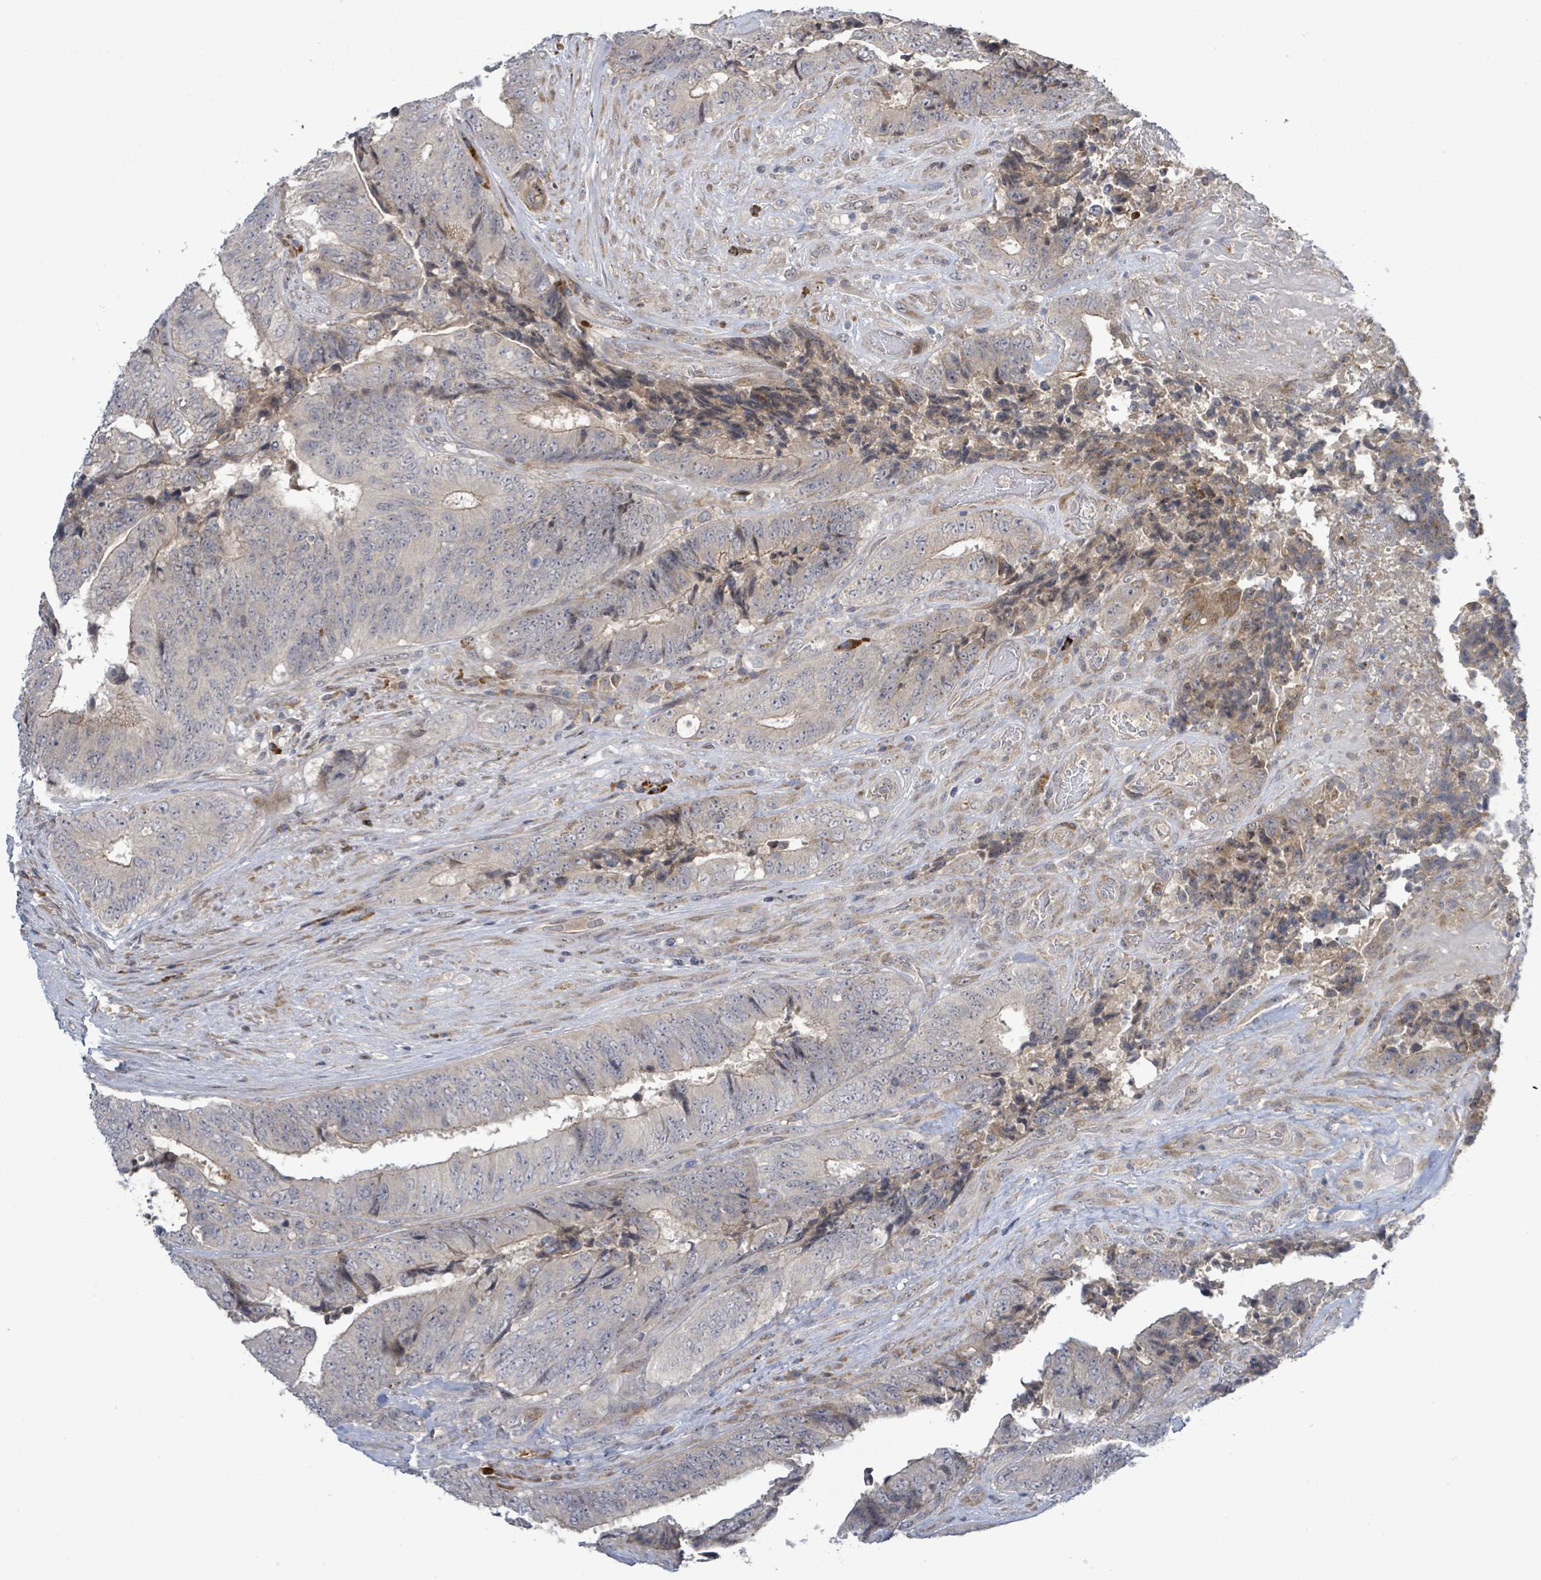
{"staining": {"intensity": "weak", "quantity": "<25%", "location": "cytoplasmic/membranous"}, "tissue": "colorectal cancer", "cell_type": "Tumor cells", "image_type": "cancer", "snomed": [{"axis": "morphology", "description": "Adenocarcinoma, NOS"}, {"axis": "topography", "description": "Rectum"}], "caption": "Tumor cells are negative for brown protein staining in colorectal adenocarcinoma.", "gene": "SLIT3", "patient": {"sex": "male", "age": 72}}